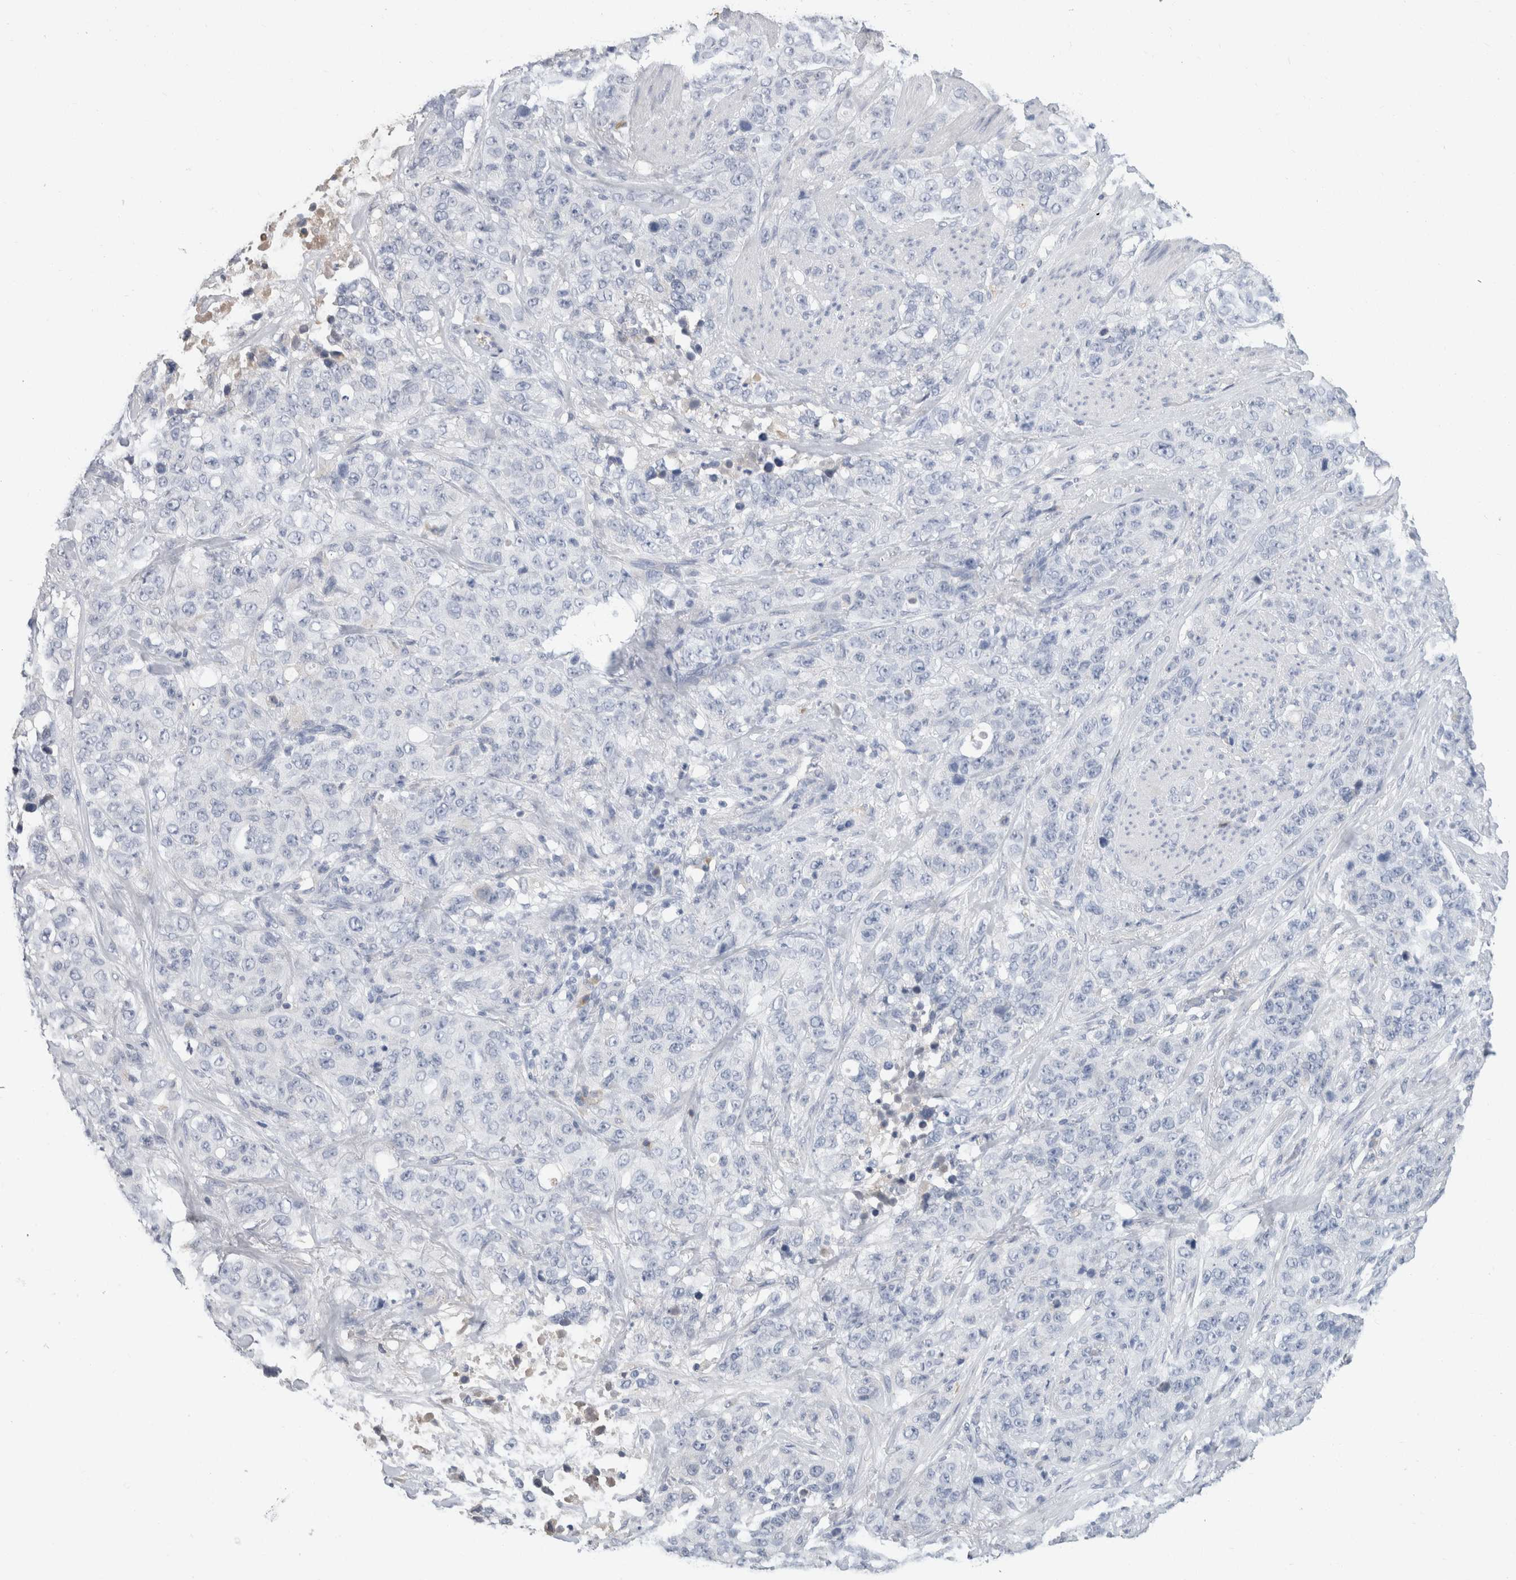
{"staining": {"intensity": "negative", "quantity": "none", "location": "none"}, "tissue": "stomach cancer", "cell_type": "Tumor cells", "image_type": "cancer", "snomed": [{"axis": "morphology", "description": "Adenocarcinoma, NOS"}, {"axis": "topography", "description": "Stomach"}], "caption": "Tumor cells show no significant protein staining in adenocarcinoma (stomach).", "gene": "SCGB1A1", "patient": {"sex": "male", "age": 48}}